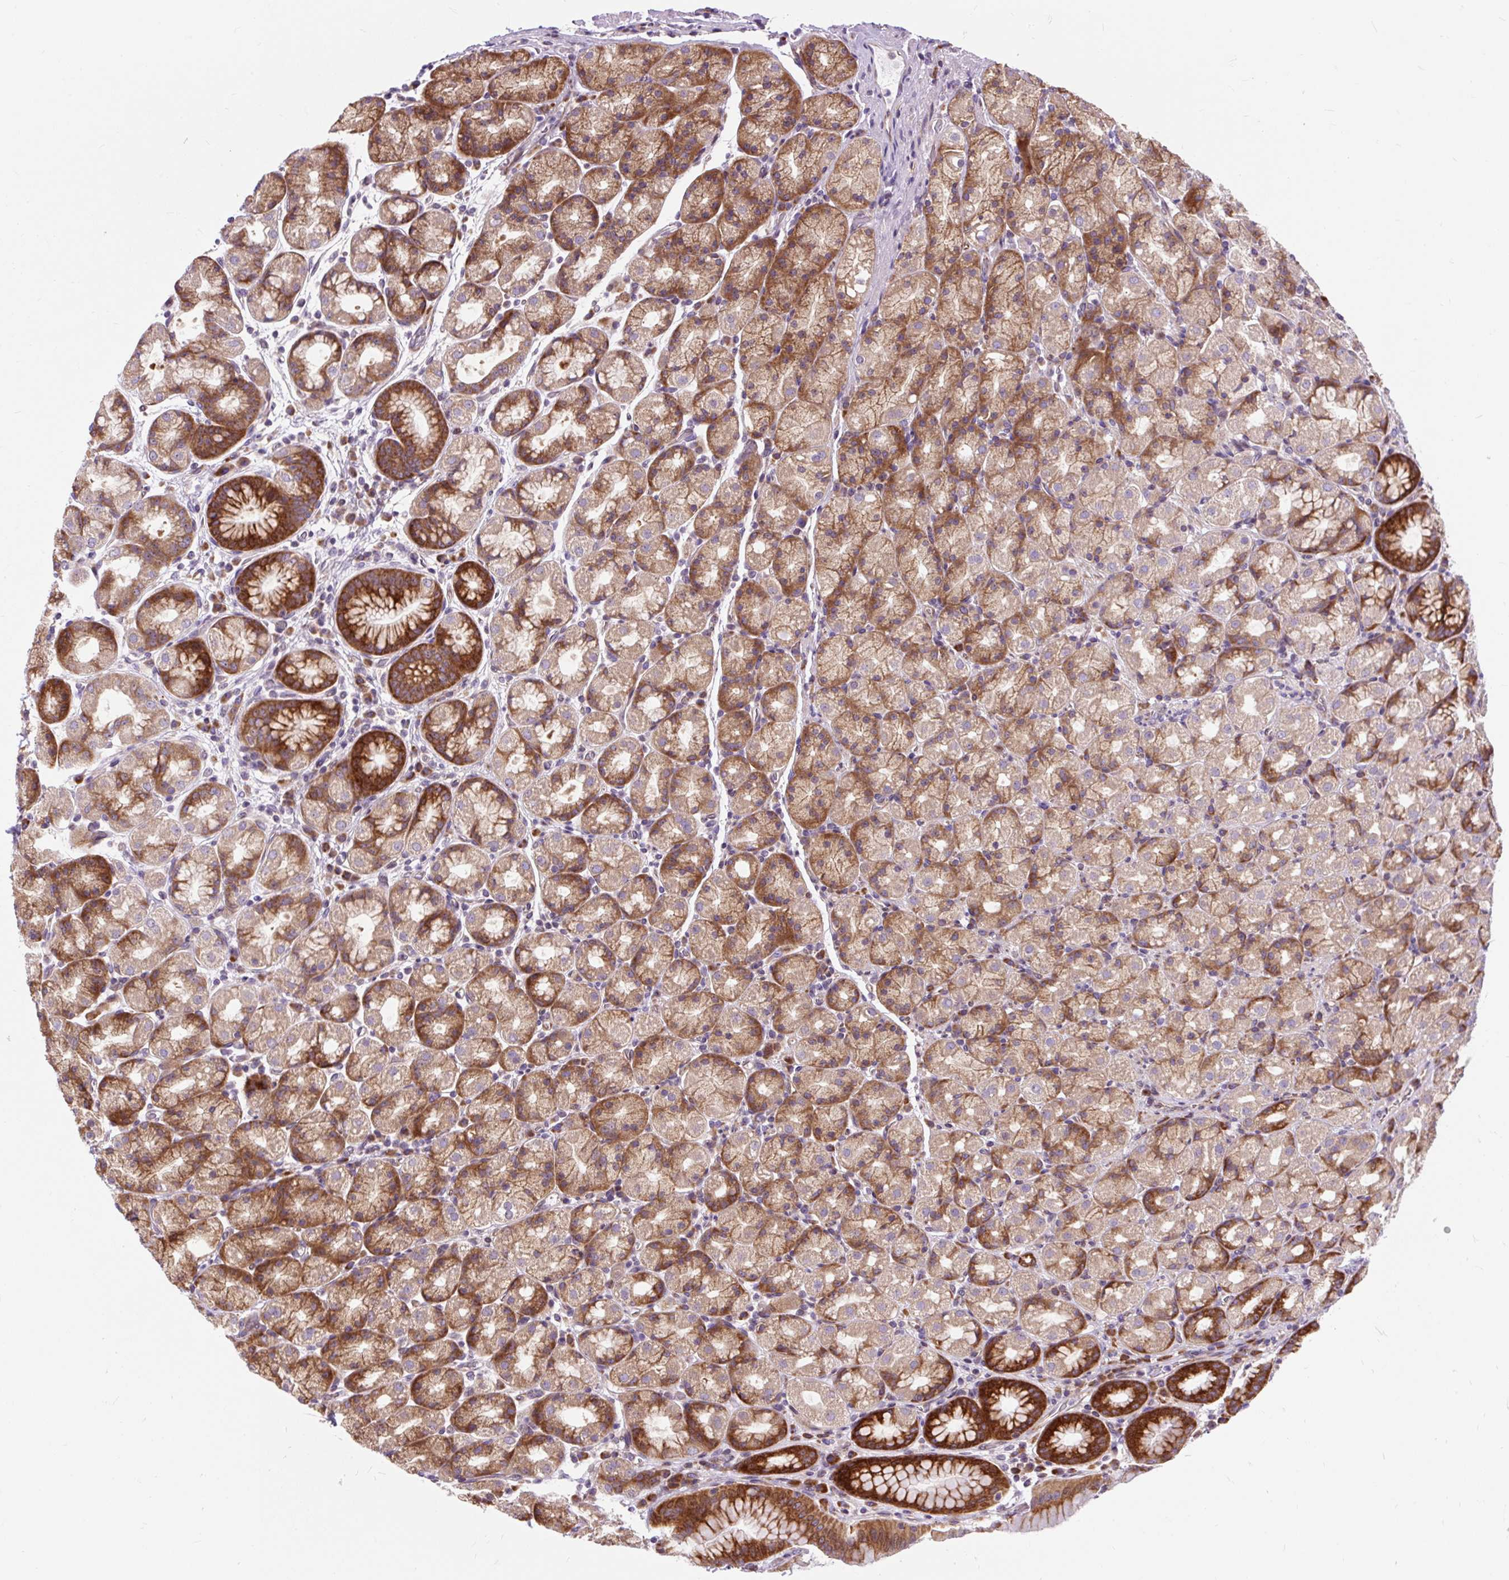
{"staining": {"intensity": "strong", "quantity": "25%-75%", "location": "cytoplasmic/membranous"}, "tissue": "stomach", "cell_type": "Glandular cells", "image_type": "normal", "snomed": [{"axis": "morphology", "description": "Normal tissue, NOS"}, {"axis": "topography", "description": "Stomach, upper"}, {"axis": "topography", "description": "Stomach"}], "caption": "DAB (3,3'-diaminobenzidine) immunohistochemical staining of benign stomach exhibits strong cytoplasmic/membranous protein staining in about 25%-75% of glandular cells. The staining was performed using DAB (3,3'-diaminobenzidine), with brown indicating positive protein expression. Nuclei are stained blue with hematoxylin.", "gene": "CISD3", "patient": {"sex": "male", "age": 68}}